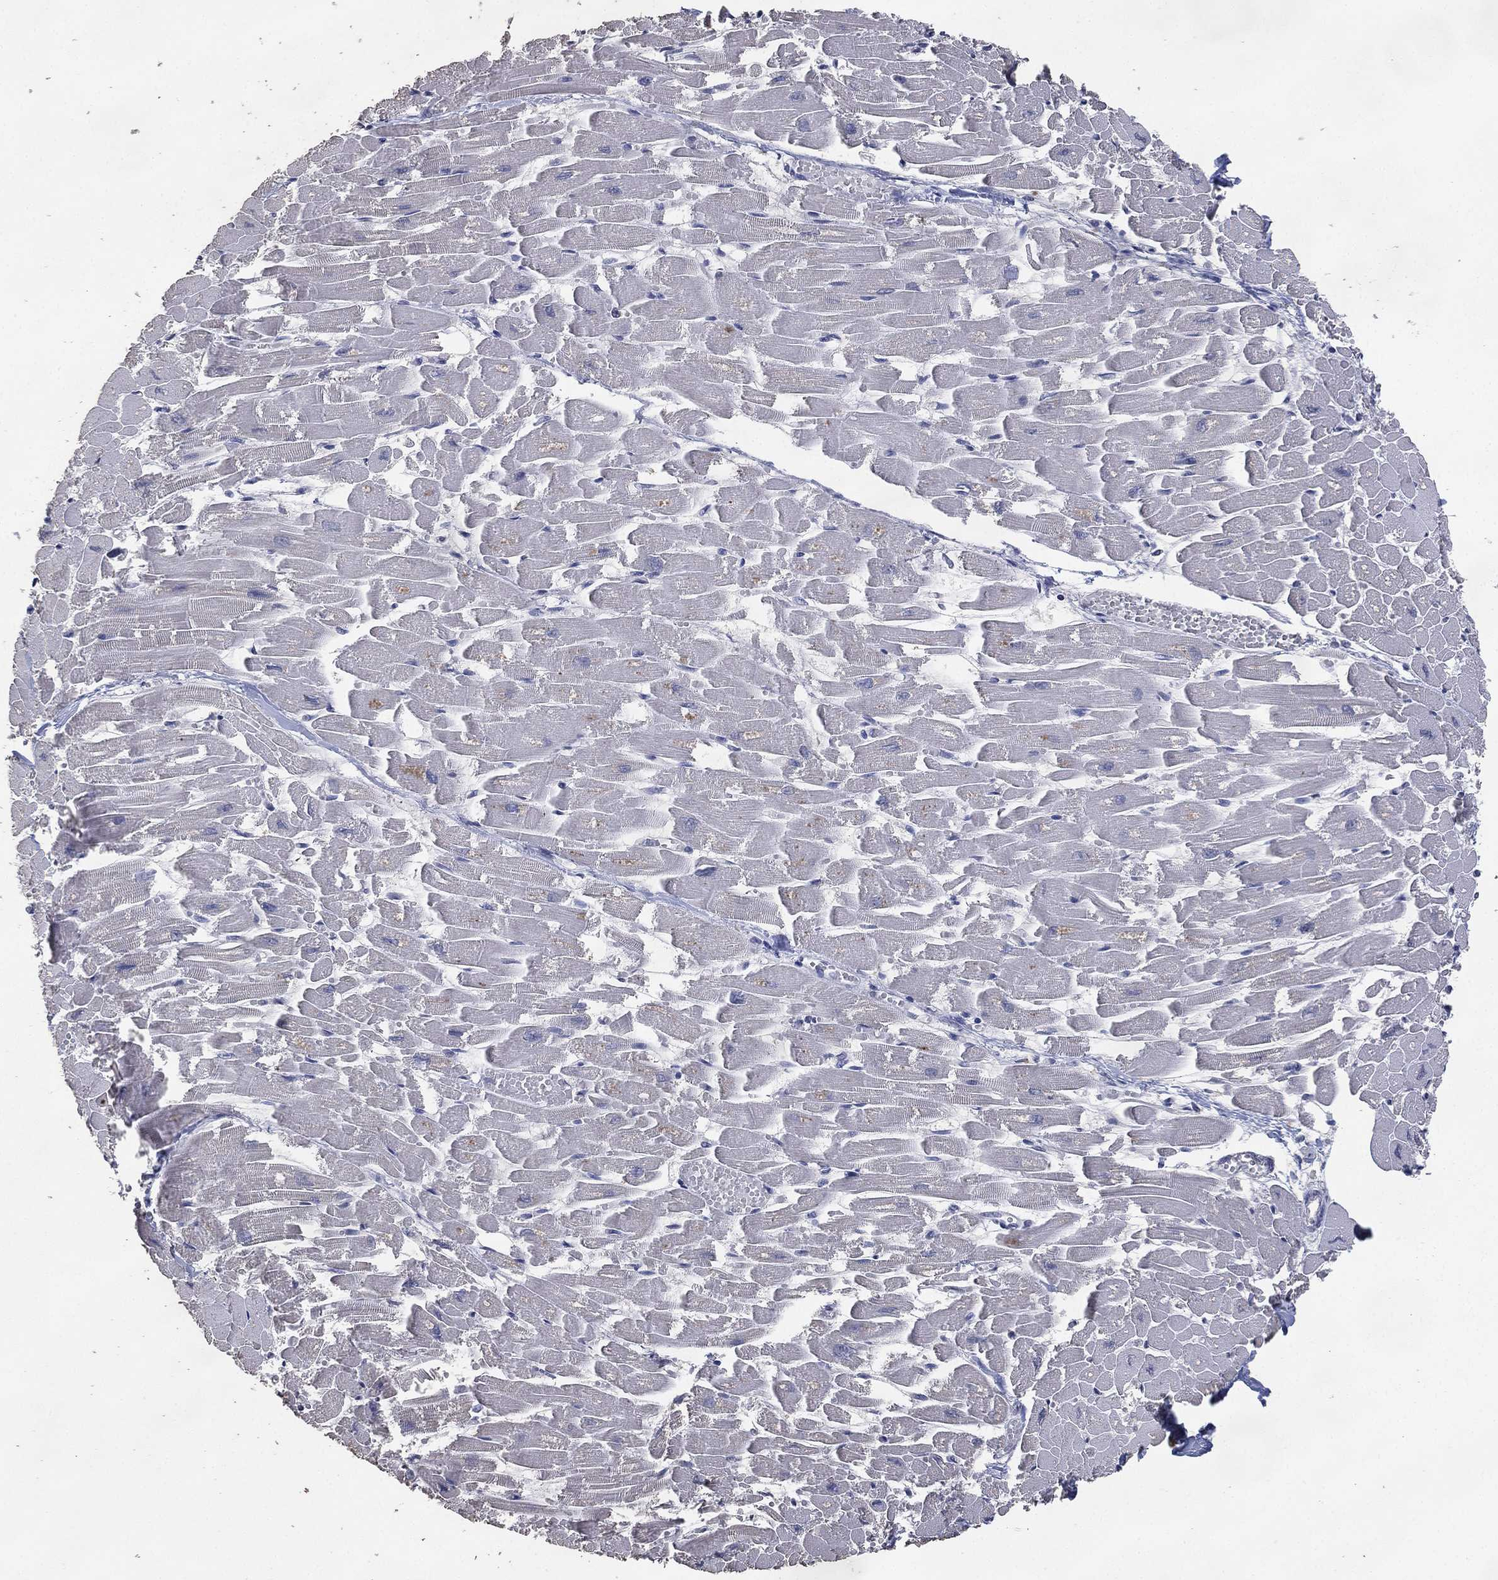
{"staining": {"intensity": "negative", "quantity": "none", "location": "none"}, "tissue": "heart muscle", "cell_type": "Cardiomyocytes", "image_type": "normal", "snomed": [{"axis": "morphology", "description": "Normal tissue, NOS"}, {"axis": "topography", "description": "Heart"}], "caption": "This is an immunohistochemistry (IHC) image of unremarkable heart muscle. There is no positivity in cardiomyocytes.", "gene": "DSG1", "patient": {"sex": "female", "age": 52}}